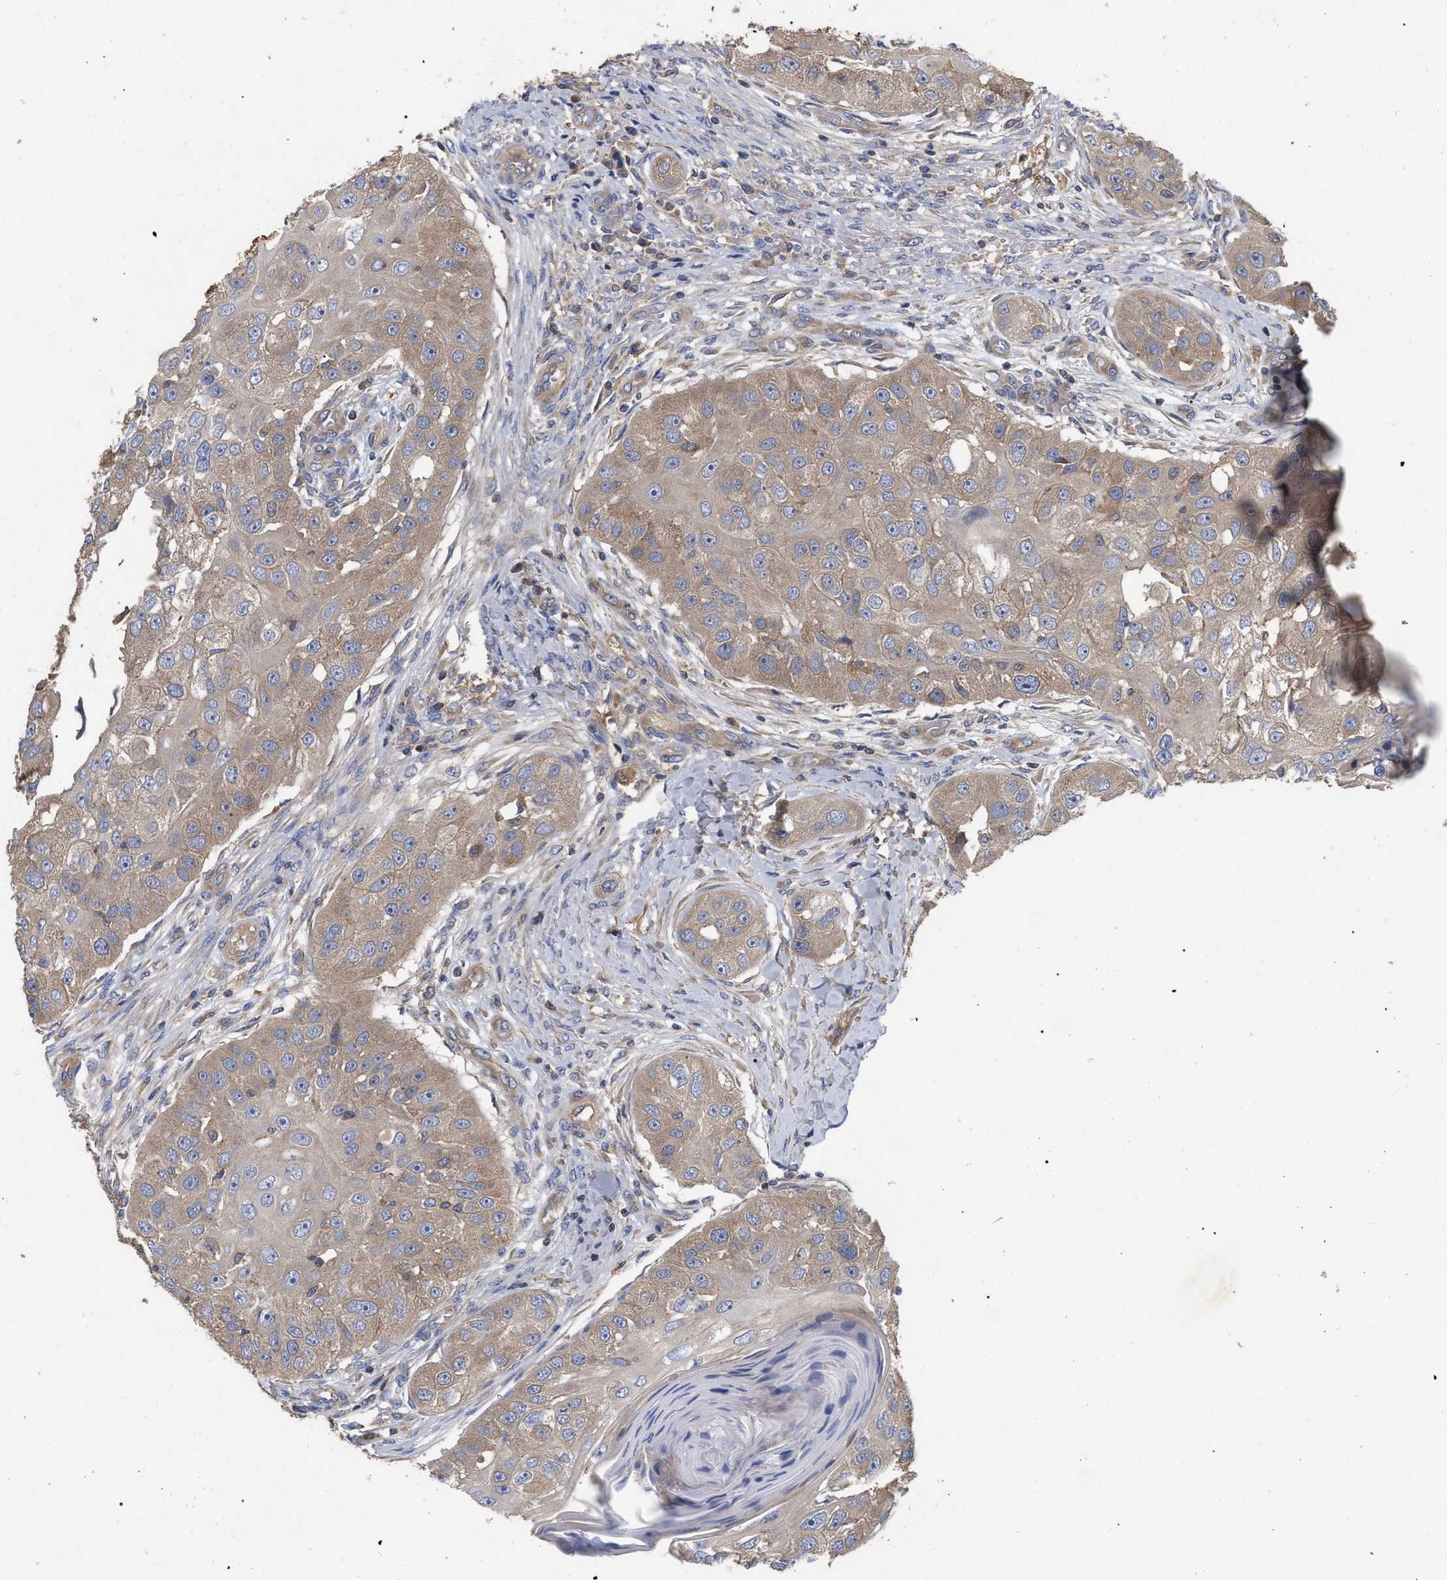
{"staining": {"intensity": "weak", "quantity": ">75%", "location": "cytoplasmic/membranous"}, "tissue": "head and neck cancer", "cell_type": "Tumor cells", "image_type": "cancer", "snomed": [{"axis": "morphology", "description": "Normal tissue, NOS"}, {"axis": "morphology", "description": "Squamous cell carcinoma, NOS"}, {"axis": "topography", "description": "Skeletal muscle"}, {"axis": "topography", "description": "Head-Neck"}], "caption": "Protein analysis of head and neck squamous cell carcinoma tissue reveals weak cytoplasmic/membranous expression in about >75% of tumor cells.", "gene": "RAP1GDS1", "patient": {"sex": "male", "age": 51}}